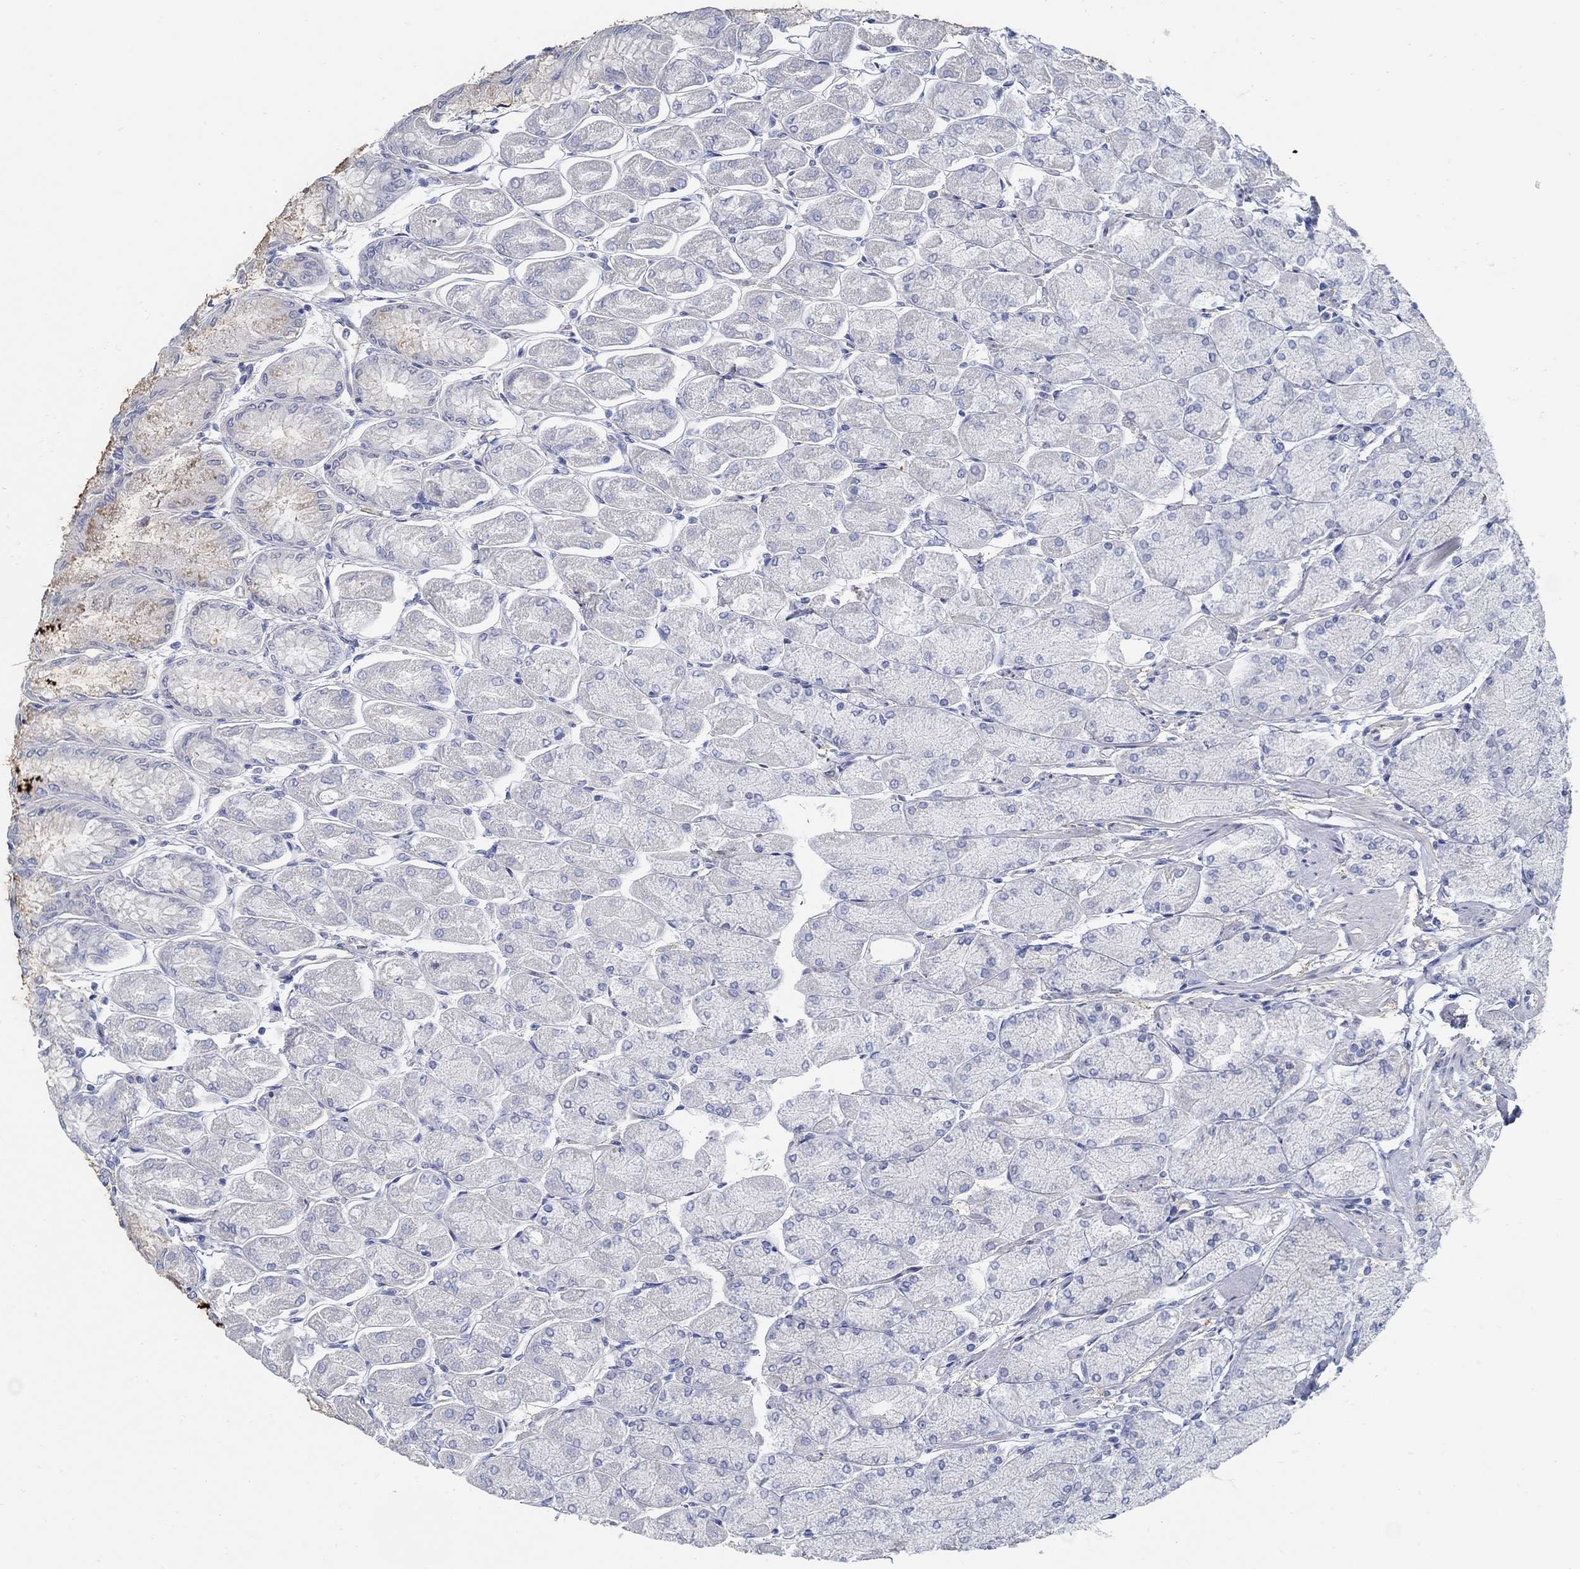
{"staining": {"intensity": "negative", "quantity": "none", "location": "none"}, "tissue": "stomach", "cell_type": "Glandular cells", "image_type": "normal", "snomed": [{"axis": "morphology", "description": "Normal tissue, NOS"}, {"axis": "topography", "description": "Stomach, upper"}], "caption": "IHC histopathology image of unremarkable human stomach stained for a protein (brown), which exhibits no expression in glandular cells.", "gene": "C15orf39", "patient": {"sex": "male", "age": 60}}